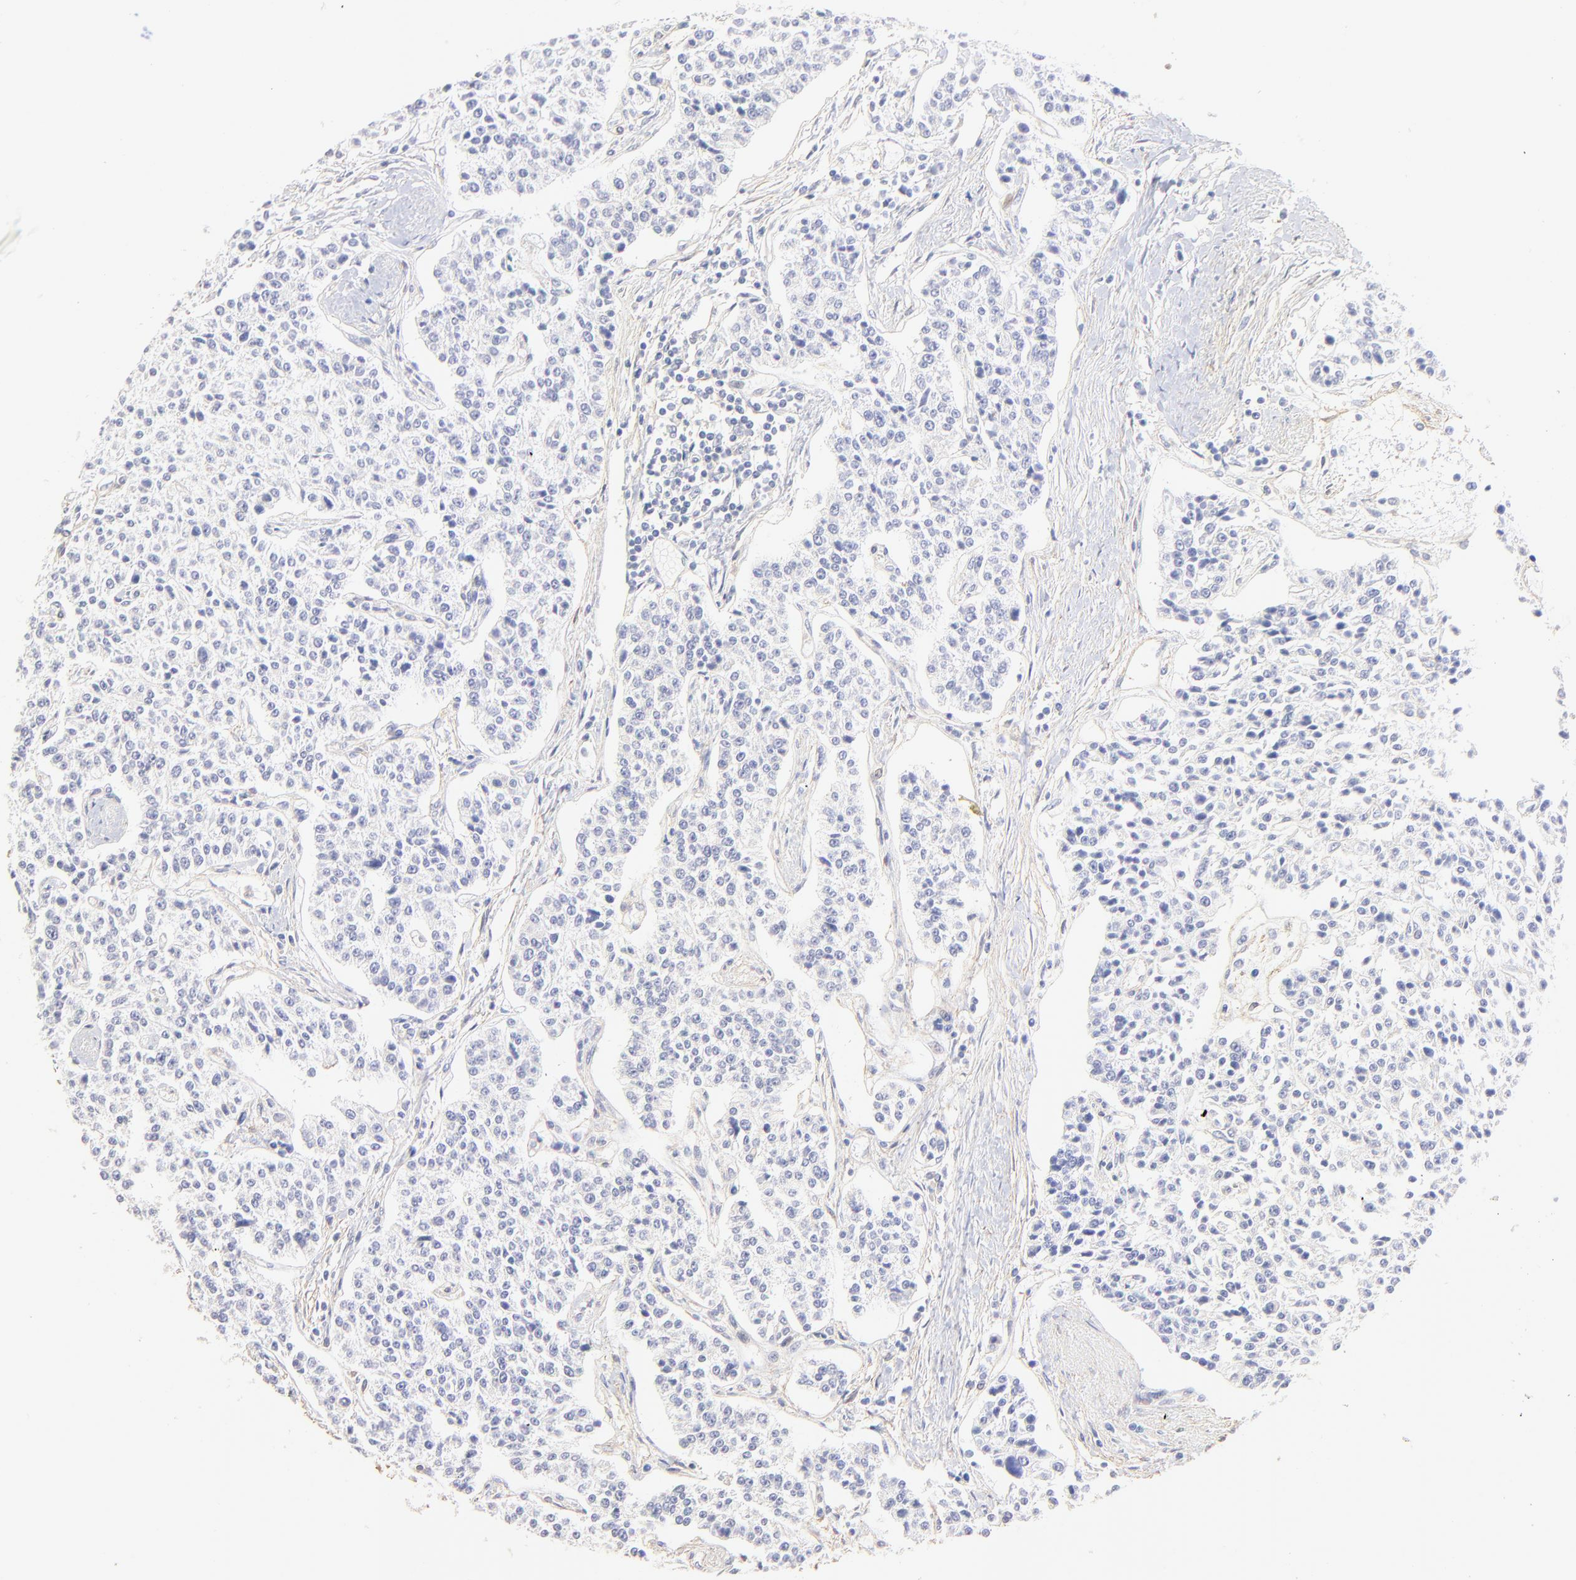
{"staining": {"intensity": "negative", "quantity": "none", "location": "none"}, "tissue": "carcinoid", "cell_type": "Tumor cells", "image_type": "cancer", "snomed": [{"axis": "morphology", "description": "Carcinoid, malignant, NOS"}, {"axis": "topography", "description": "Stomach"}], "caption": "DAB (3,3'-diaminobenzidine) immunohistochemical staining of carcinoid reveals no significant expression in tumor cells. Brightfield microscopy of immunohistochemistry stained with DAB (brown) and hematoxylin (blue), captured at high magnification.", "gene": "ACTRT1", "patient": {"sex": "female", "age": 76}}